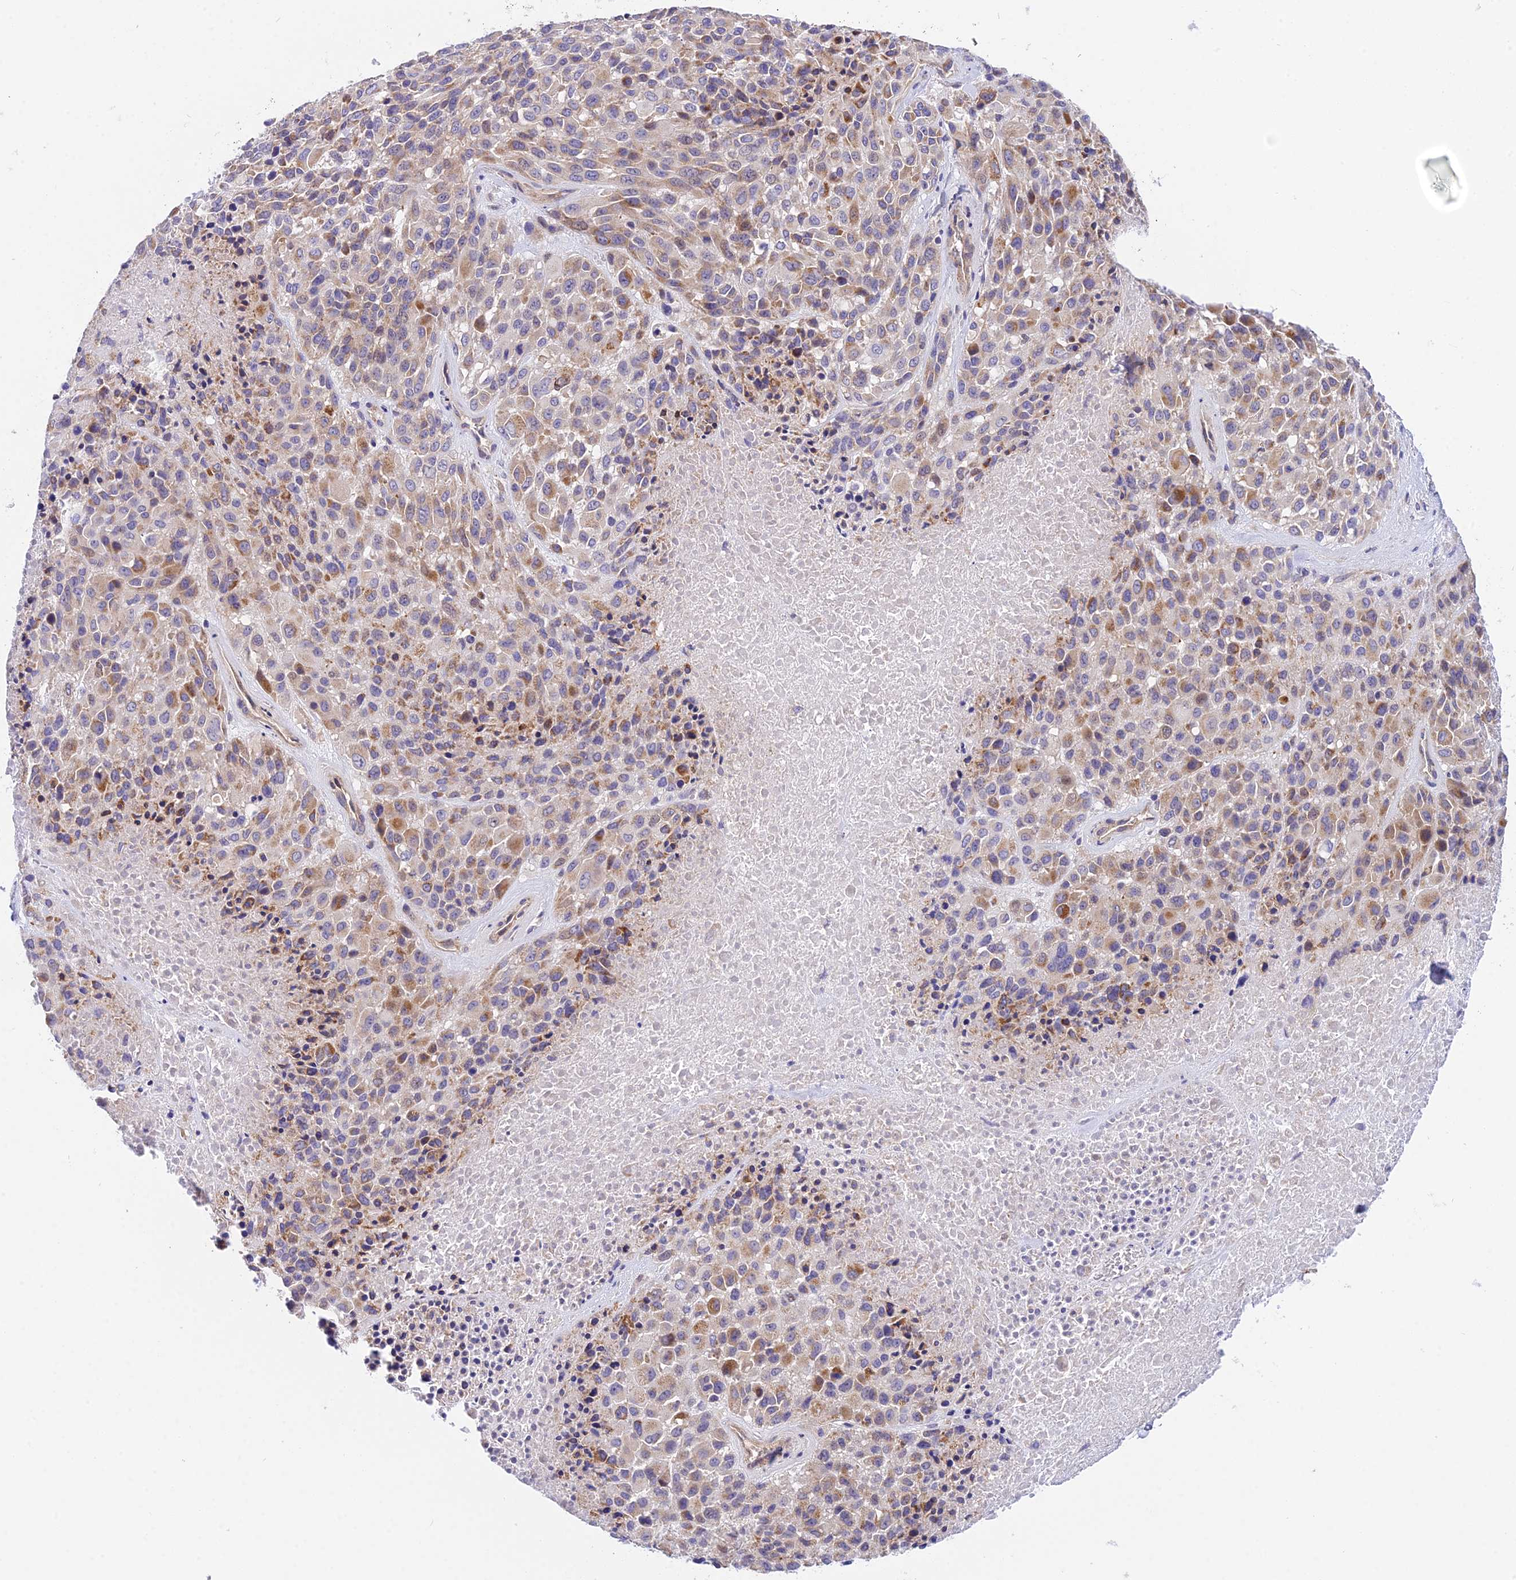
{"staining": {"intensity": "moderate", "quantity": "25%-75%", "location": "cytoplasmic/membranous"}, "tissue": "melanoma", "cell_type": "Tumor cells", "image_type": "cancer", "snomed": [{"axis": "morphology", "description": "Malignant melanoma, Metastatic site"}, {"axis": "topography", "description": "Skin"}], "caption": "Immunohistochemical staining of human malignant melanoma (metastatic site) displays medium levels of moderate cytoplasmic/membranous expression in about 25%-75% of tumor cells. Using DAB (3,3'-diaminobenzidine) (brown) and hematoxylin (blue) stains, captured at high magnification using brightfield microscopy.", "gene": "TRIM43B", "patient": {"sex": "female", "age": 81}}